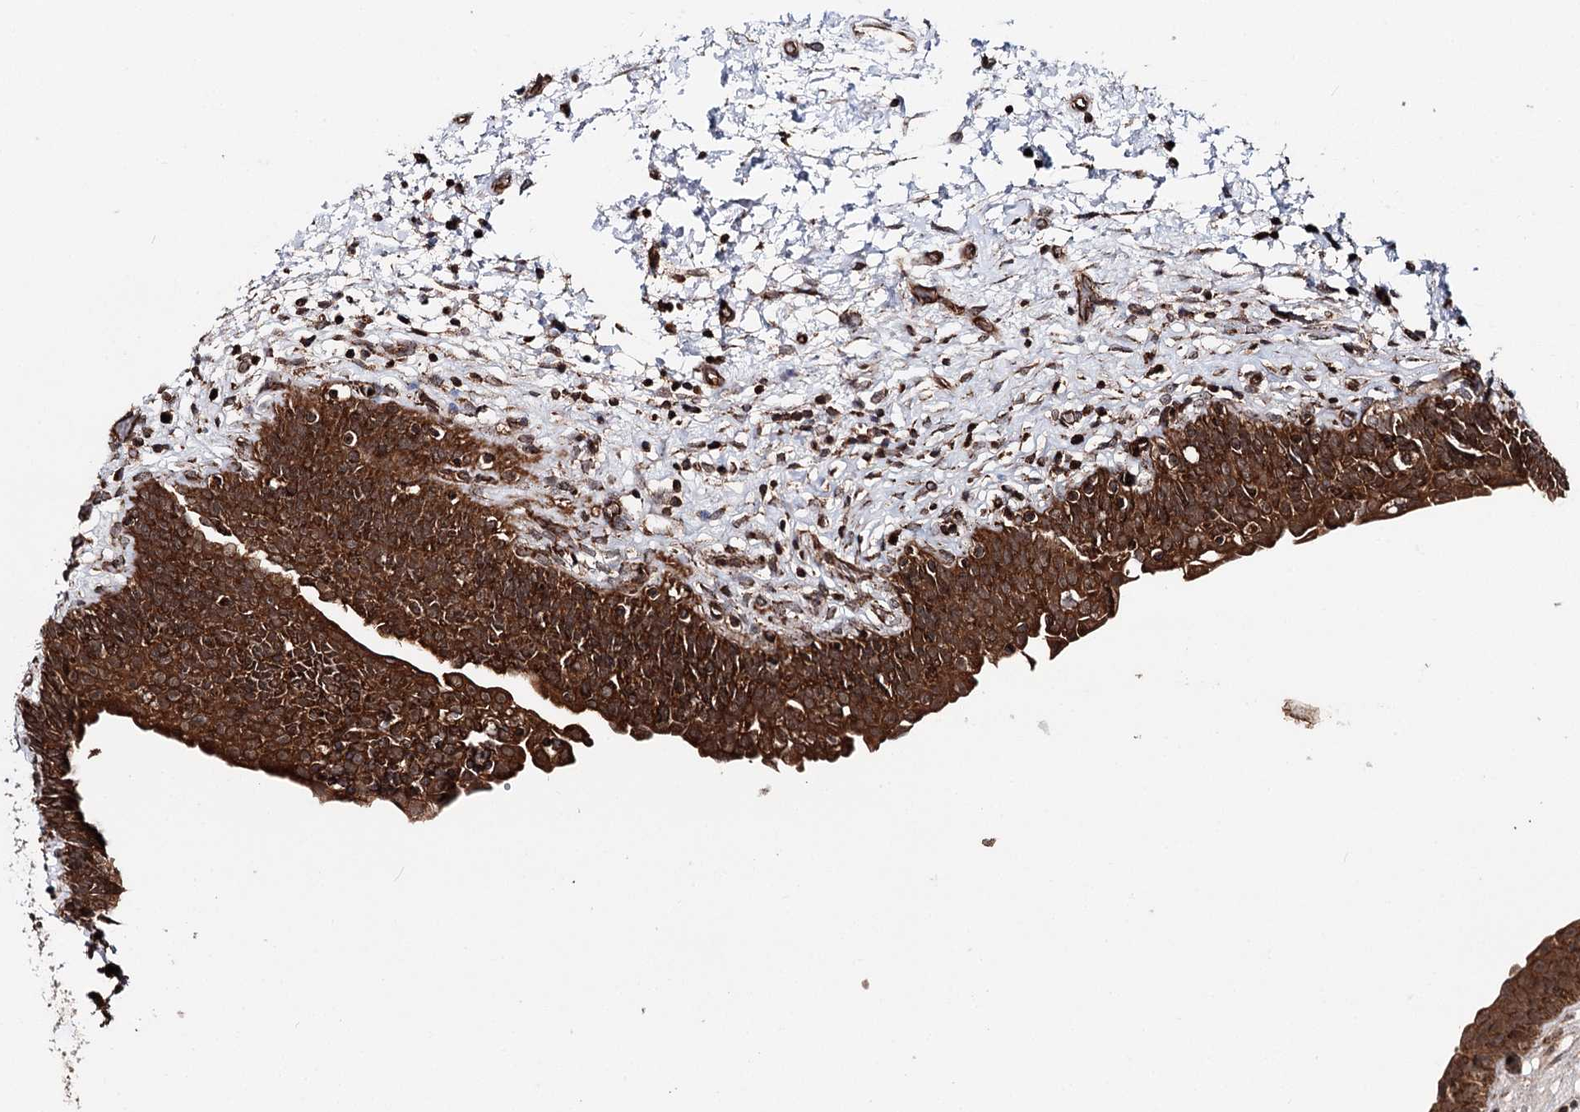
{"staining": {"intensity": "strong", "quantity": ">75%", "location": "cytoplasmic/membranous"}, "tissue": "urinary bladder", "cell_type": "Urothelial cells", "image_type": "normal", "snomed": [{"axis": "morphology", "description": "Normal tissue, NOS"}, {"axis": "topography", "description": "Urinary bladder"}], "caption": "Protein expression analysis of normal human urinary bladder reveals strong cytoplasmic/membranous positivity in about >75% of urothelial cells. The staining was performed using DAB (3,3'-diaminobenzidine), with brown indicating positive protein expression. Nuclei are stained blue with hematoxylin.", "gene": "FGFR1OP2", "patient": {"sex": "male", "age": 83}}